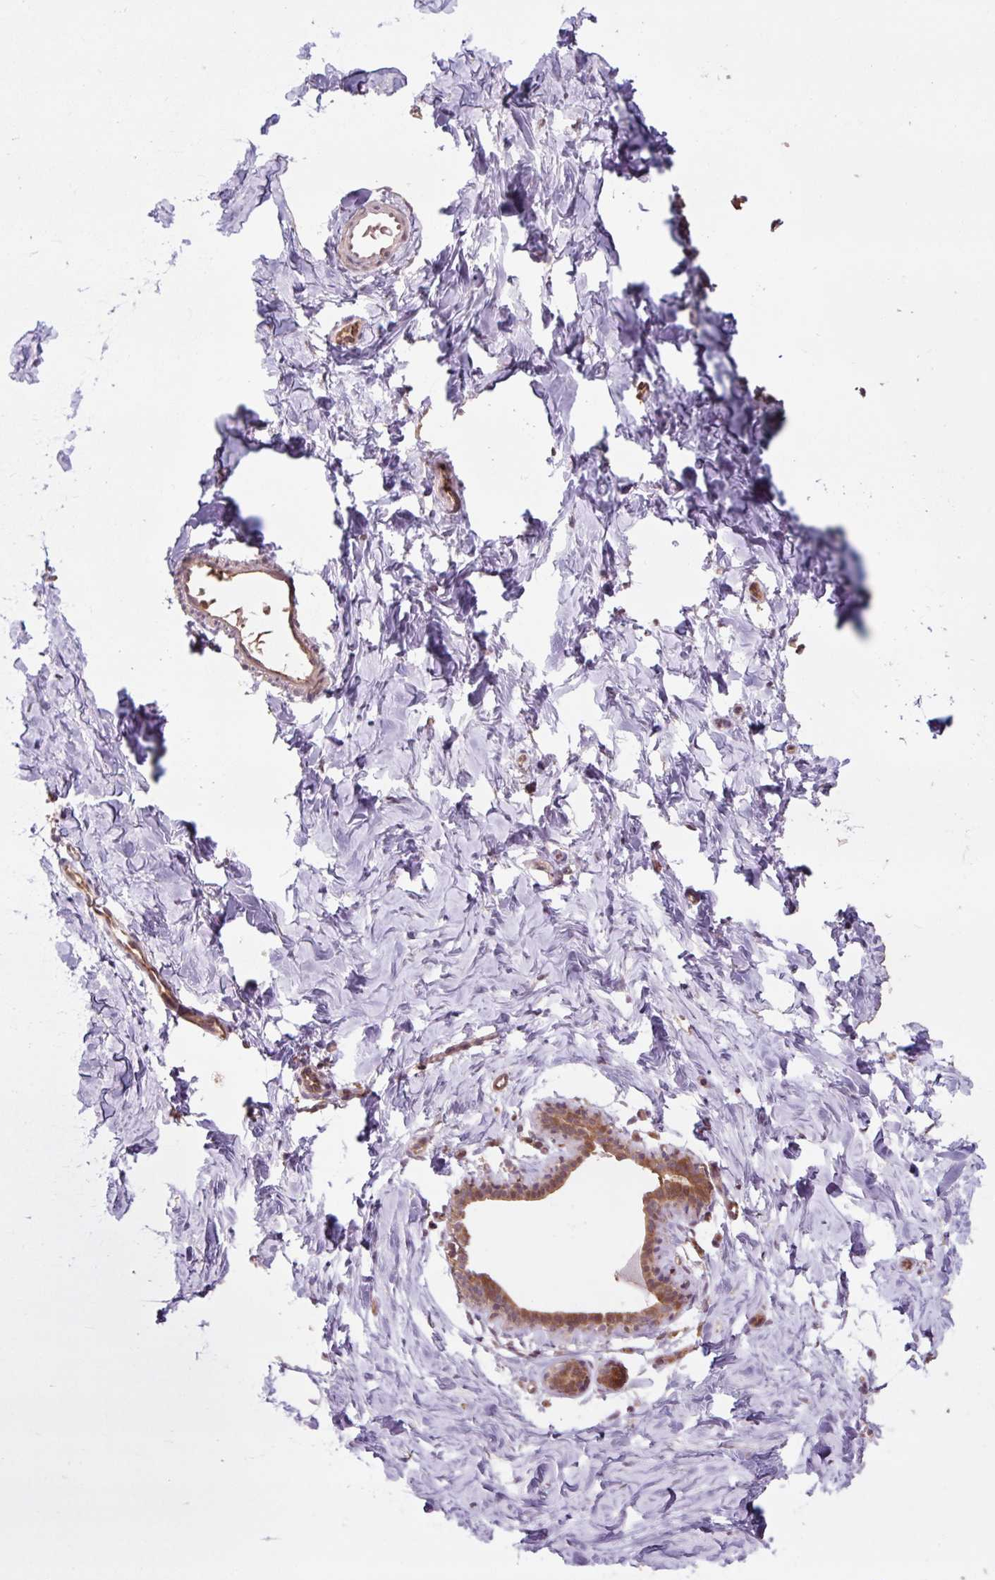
{"staining": {"intensity": "negative", "quantity": "none", "location": "none"}, "tissue": "breast", "cell_type": "Adipocytes", "image_type": "normal", "snomed": [{"axis": "morphology", "description": "Normal tissue, NOS"}, {"axis": "topography", "description": "Breast"}], "caption": "Protein analysis of unremarkable breast shows no significant positivity in adipocytes.", "gene": "MMS19", "patient": {"sex": "female", "age": 23}}